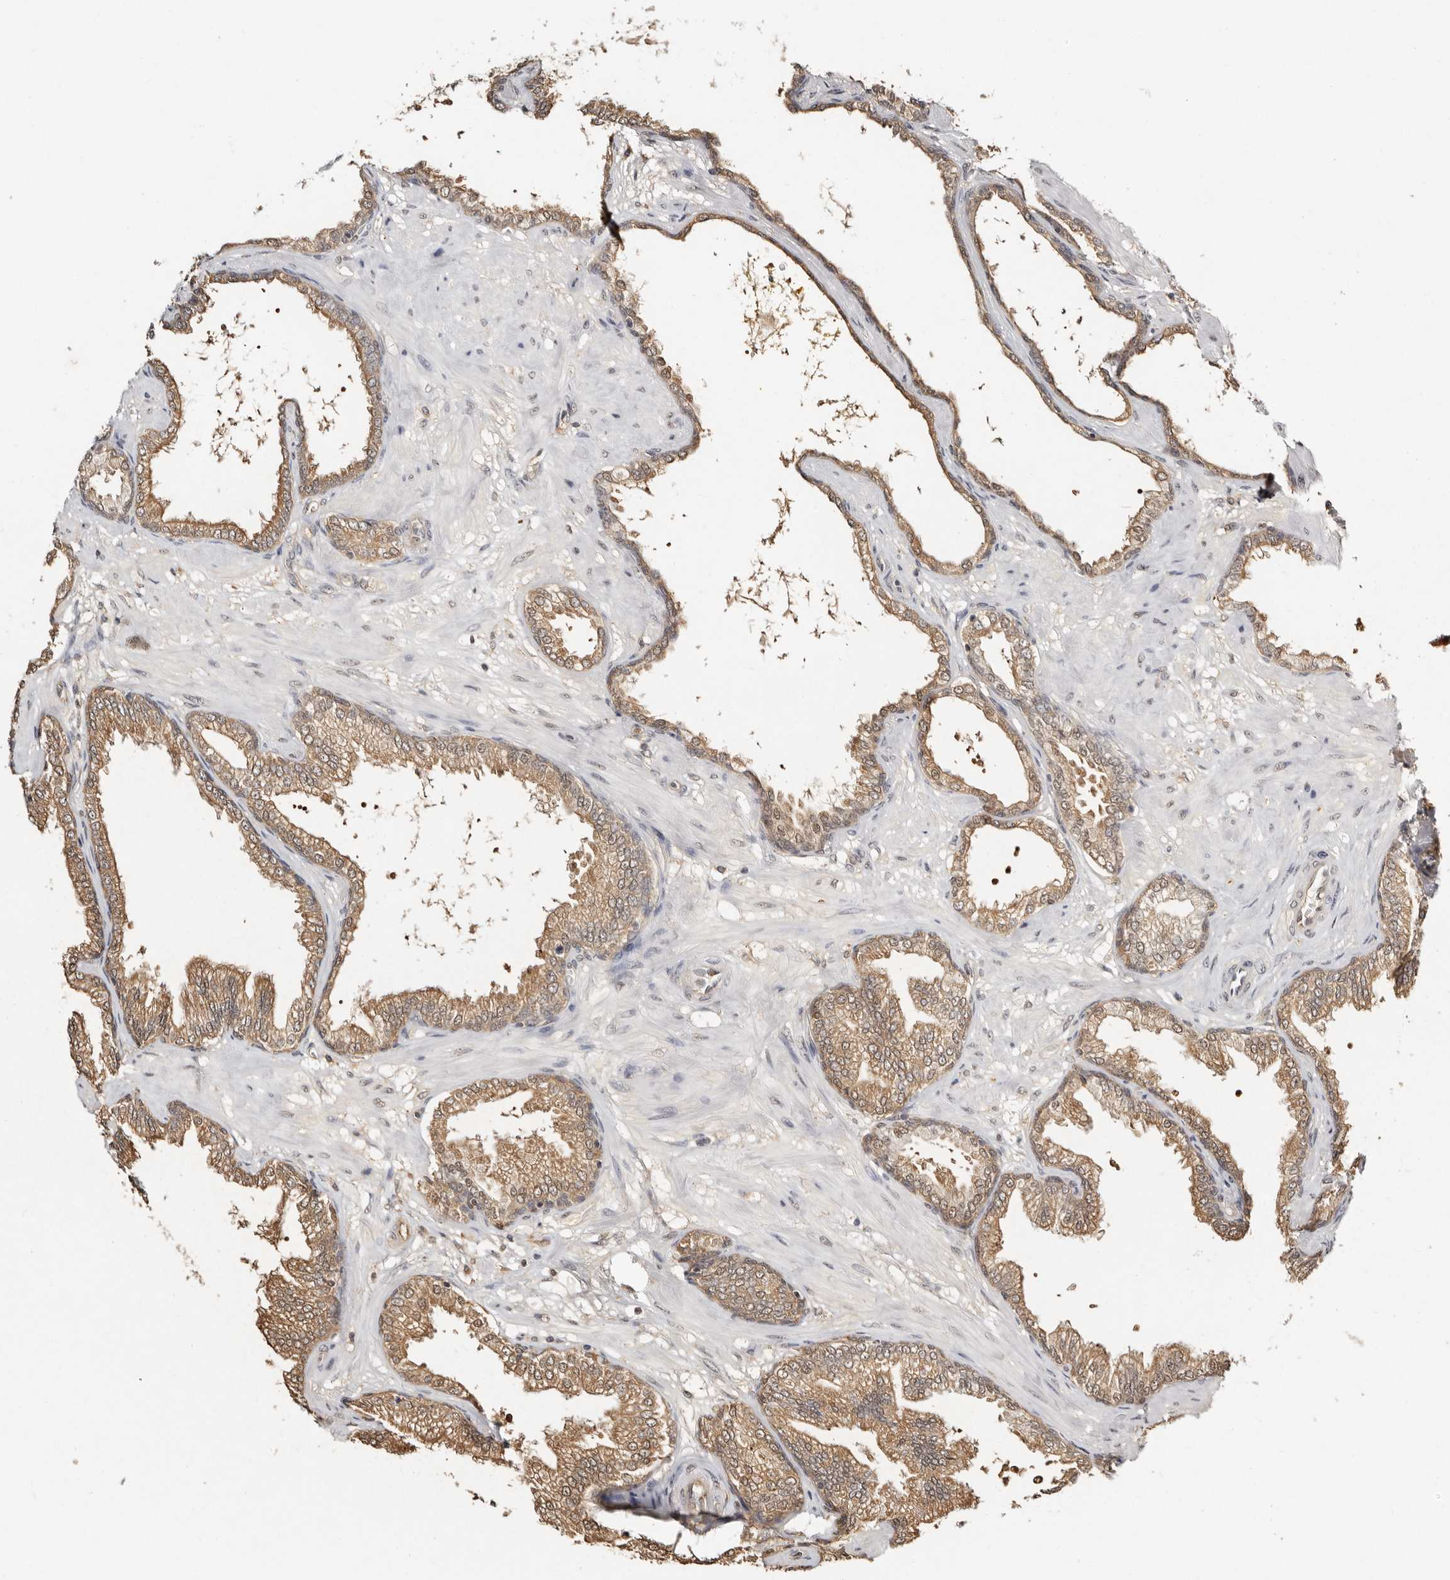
{"staining": {"intensity": "moderate", "quantity": ">75%", "location": "cytoplasmic/membranous,nuclear"}, "tissue": "prostate cancer", "cell_type": "Tumor cells", "image_type": "cancer", "snomed": [{"axis": "morphology", "description": "Adenocarcinoma, Low grade"}, {"axis": "topography", "description": "Prostate"}], "caption": "A high-resolution micrograph shows immunohistochemistry staining of prostate cancer, which exhibits moderate cytoplasmic/membranous and nuclear positivity in approximately >75% of tumor cells.", "gene": "PSMA5", "patient": {"sex": "male", "age": 60}}